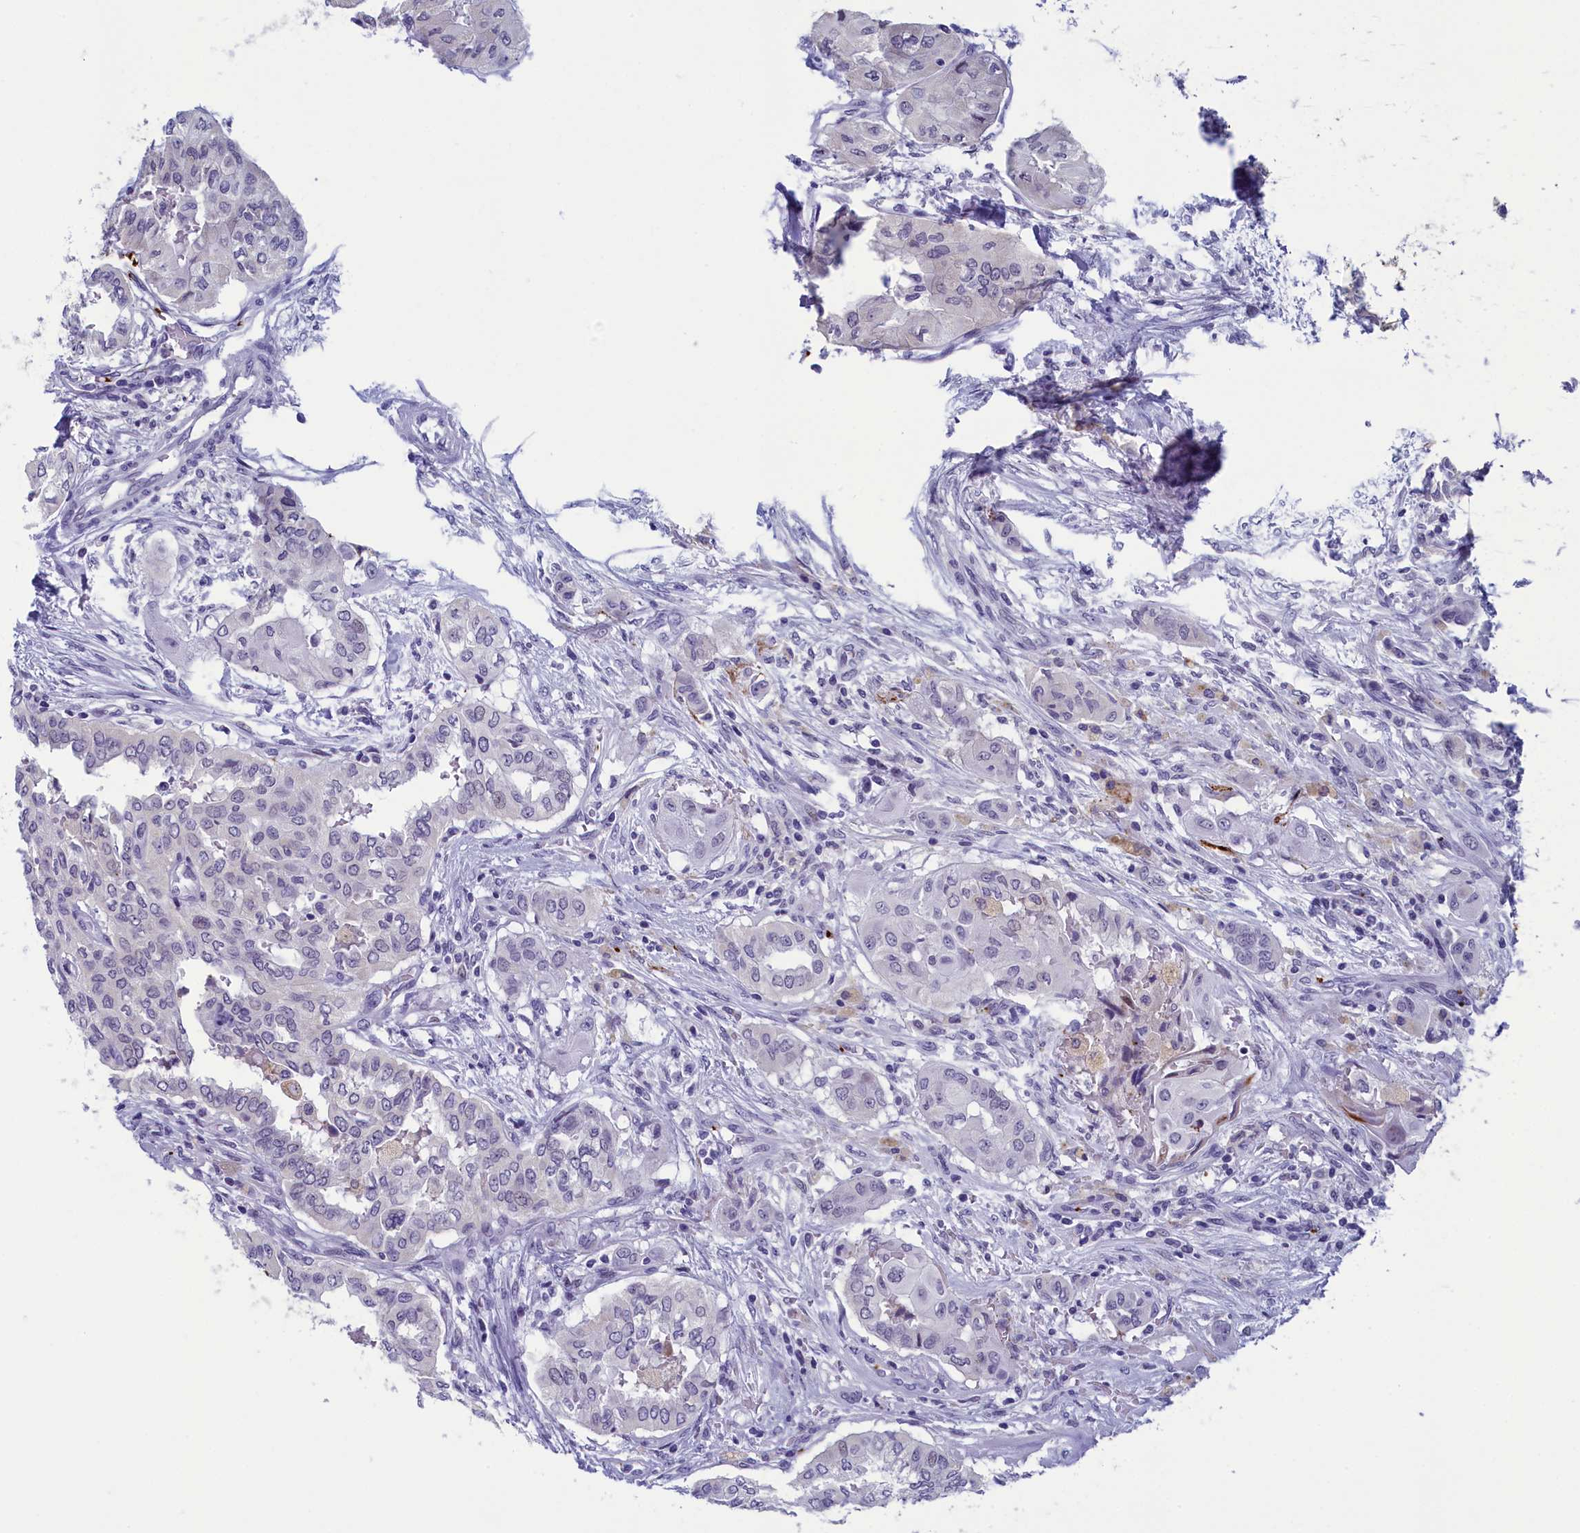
{"staining": {"intensity": "negative", "quantity": "none", "location": "none"}, "tissue": "thyroid cancer", "cell_type": "Tumor cells", "image_type": "cancer", "snomed": [{"axis": "morphology", "description": "Papillary adenocarcinoma, NOS"}, {"axis": "topography", "description": "Thyroid gland"}], "caption": "This image is of papillary adenocarcinoma (thyroid) stained with immunohistochemistry (IHC) to label a protein in brown with the nuclei are counter-stained blue. There is no staining in tumor cells.", "gene": "AIFM2", "patient": {"sex": "female", "age": 59}}